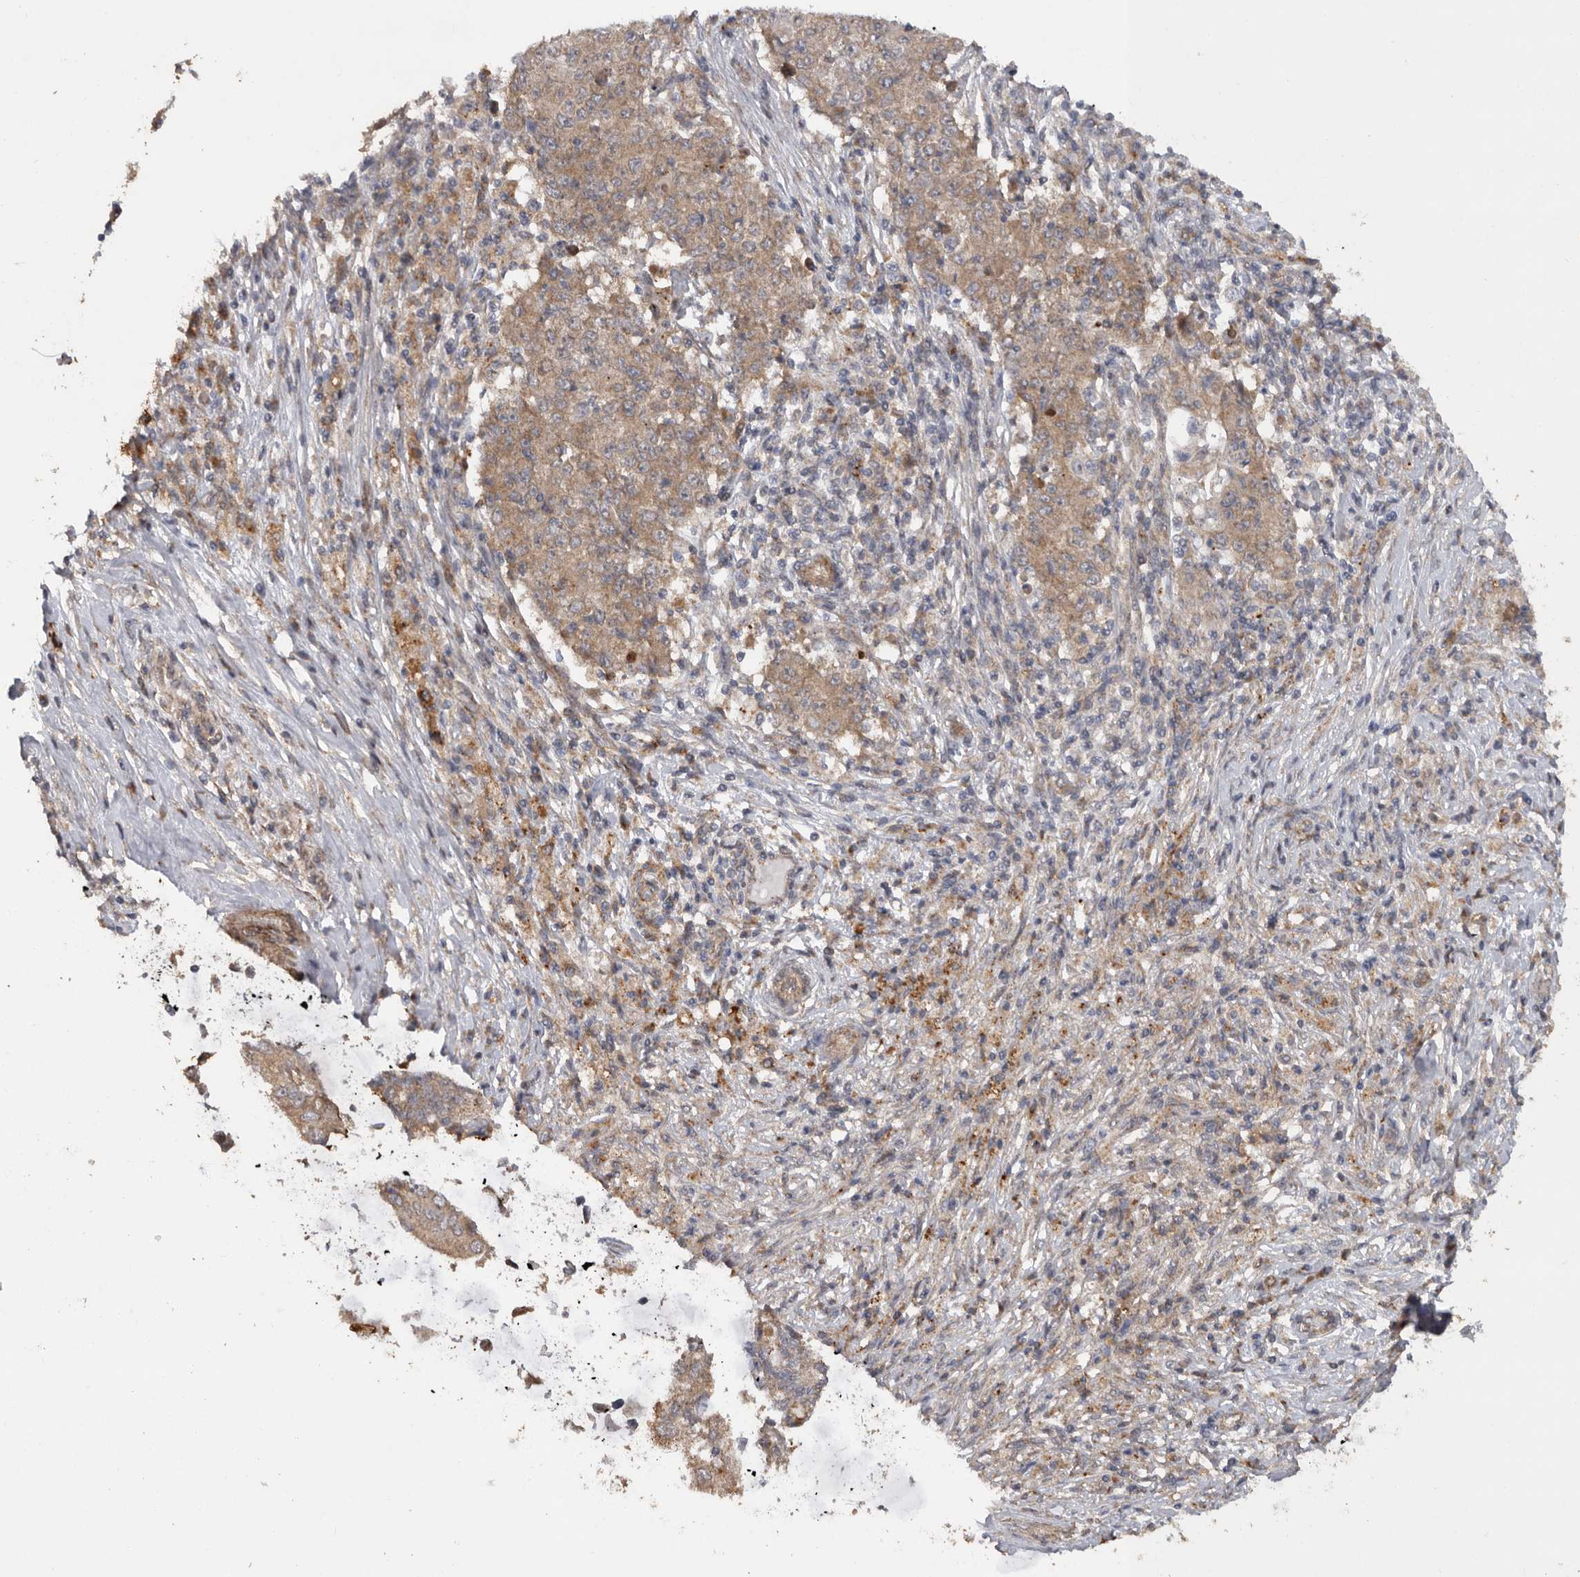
{"staining": {"intensity": "moderate", "quantity": ">75%", "location": "cytoplasmic/membranous"}, "tissue": "ovarian cancer", "cell_type": "Tumor cells", "image_type": "cancer", "snomed": [{"axis": "morphology", "description": "Carcinoma, endometroid"}, {"axis": "topography", "description": "Ovary"}], "caption": "DAB (3,3'-diaminobenzidine) immunohistochemical staining of ovarian cancer (endometroid carcinoma) shows moderate cytoplasmic/membranous protein expression in about >75% of tumor cells.", "gene": "PODXL2", "patient": {"sex": "female", "age": 51}}